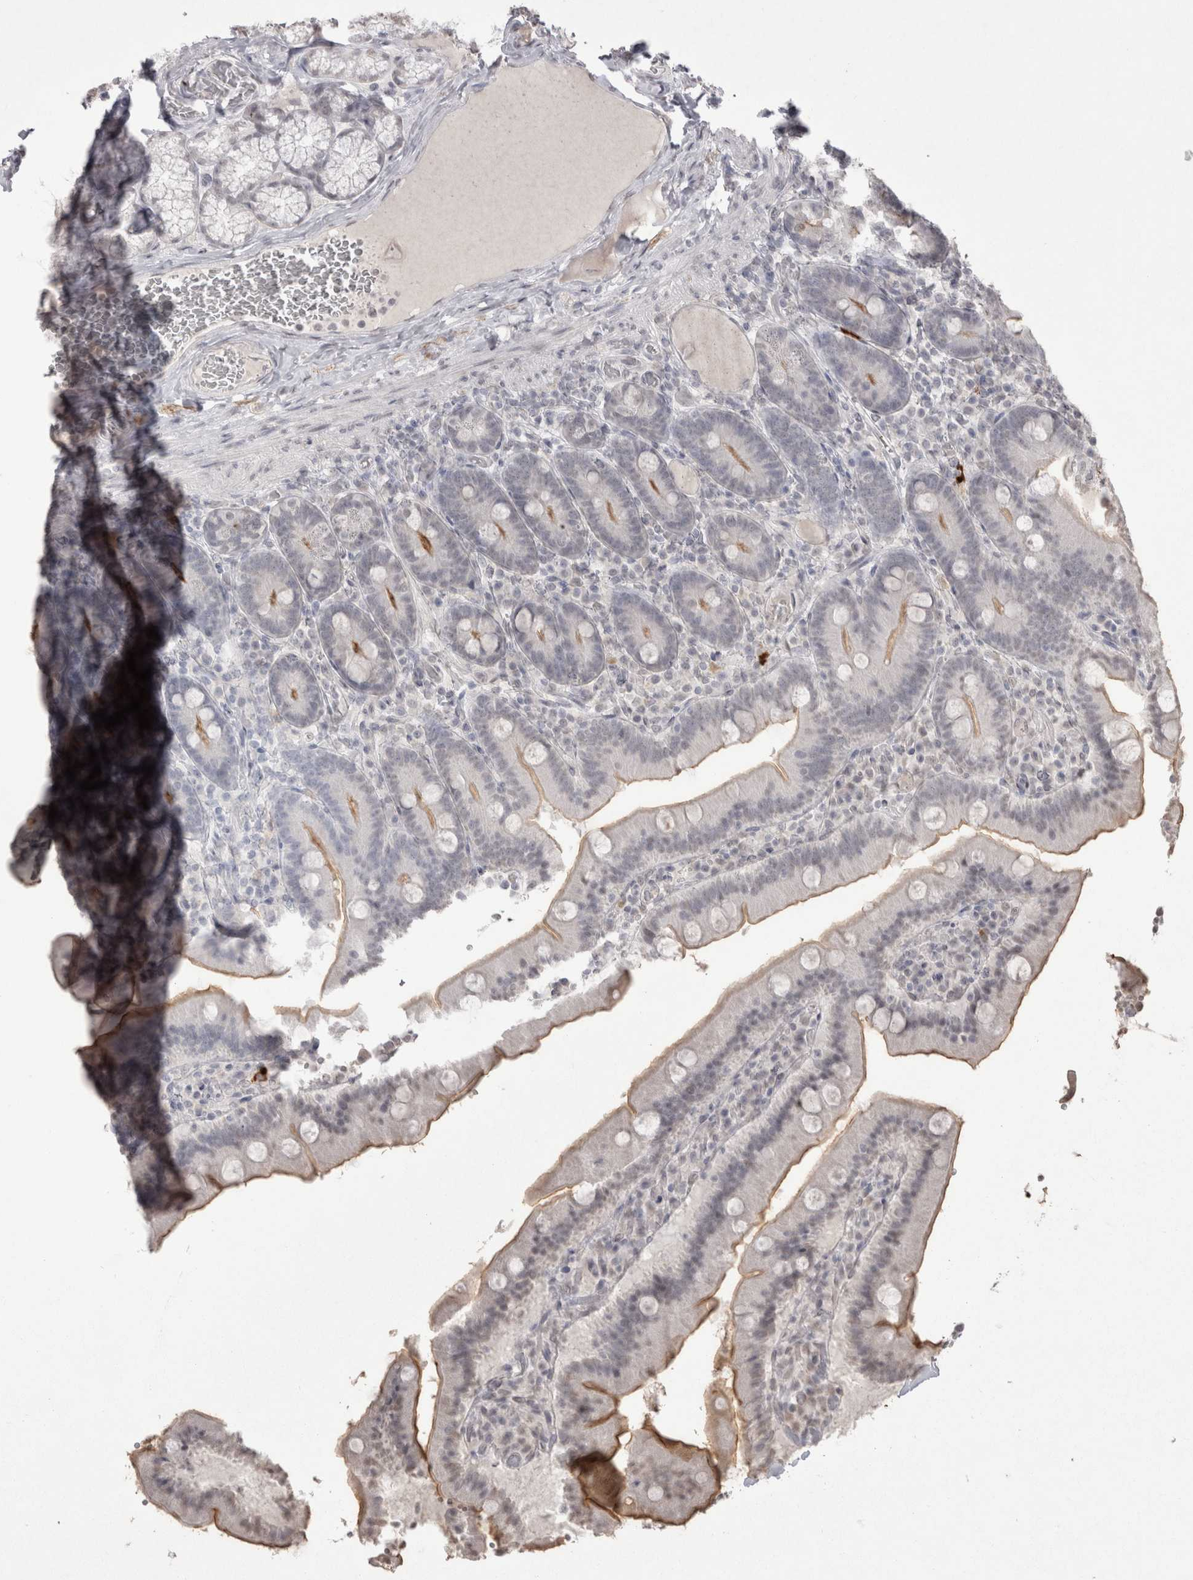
{"staining": {"intensity": "moderate", "quantity": "25%-75%", "location": "cytoplasmic/membranous"}, "tissue": "duodenum", "cell_type": "Glandular cells", "image_type": "normal", "snomed": [{"axis": "morphology", "description": "Normal tissue, NOS"}, {"axis": "topography", "description": "Duodenum"}], "caption": "Duodenum stained for a protein exhibits moderate cytoplasmic/membranous positivity in glandular cells. Ihc stains the protein of interest in brown and the nuclei are stained blue.", "gene": "DDX4", "patient": {"sex": "female", "age": 62}}